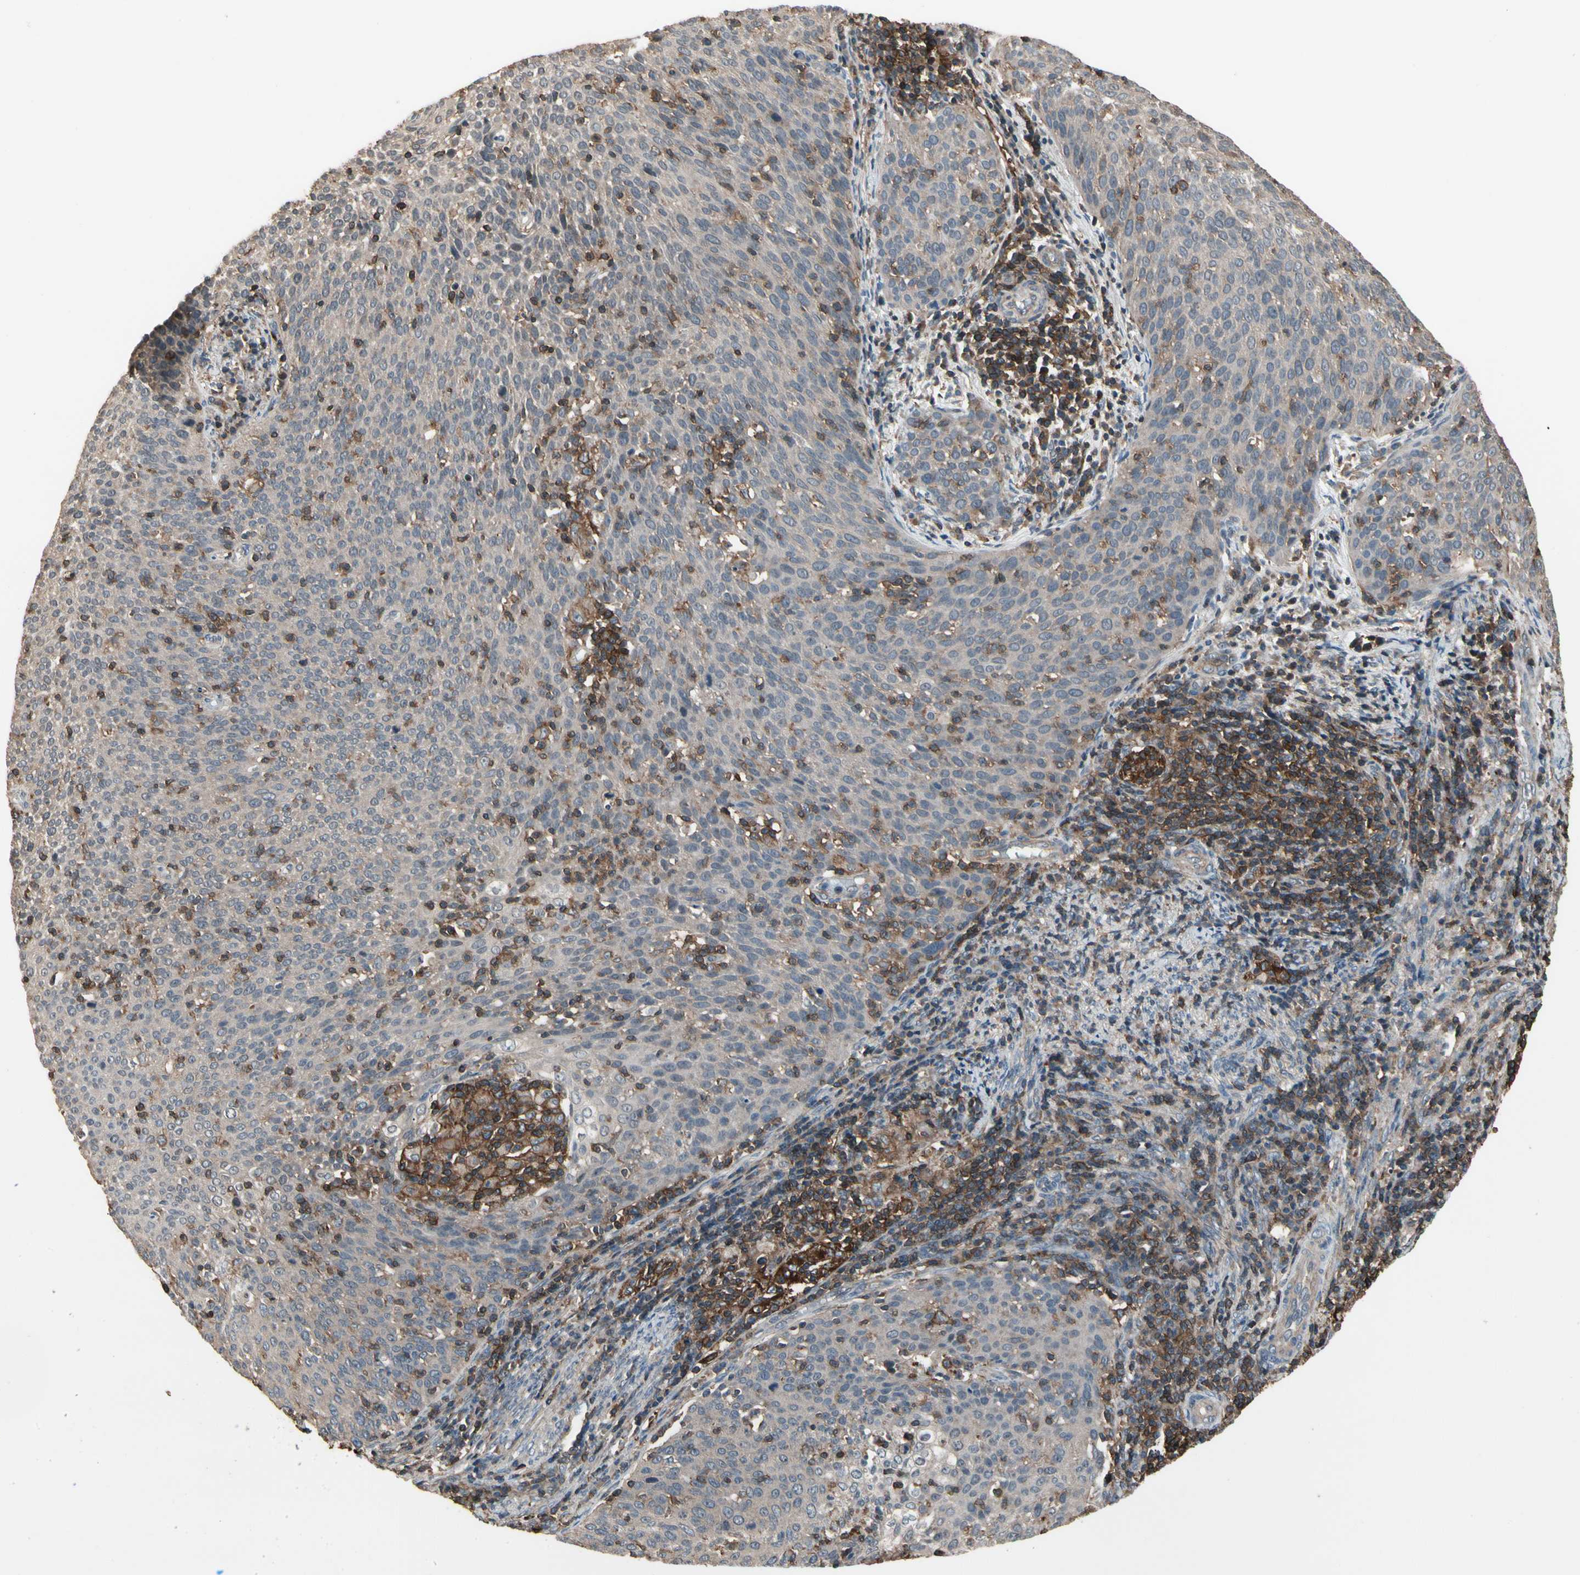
{"staining": {"intensity": "weak", "quantity": "<25%", "location": "cytoplasmic/membranous"}, "tissue": "cervical cancer", "cell_type": "Tumor cells", "image_type": "cancer", "snomed": [{"axis": "morphology", "description": "Squamous cell carcinoma, NOS"}, {"axis": "topography", "description": "Cervix"}], "caption": "A high-resolution photomicrograph shows immunohistochemistry (IHC) staining of squamous cell carcinoma (cervical), which displays no significant expression in tumor cells. The staining was performed using DAB (3,3'-diaminobenzidine) to visualize the protein expression in brown, while the nuclei were stained in blue with hematoxylin (Magnification: 20x).", "gene": "MAPK13", "patient": {"sex": "female", "age": 38}}